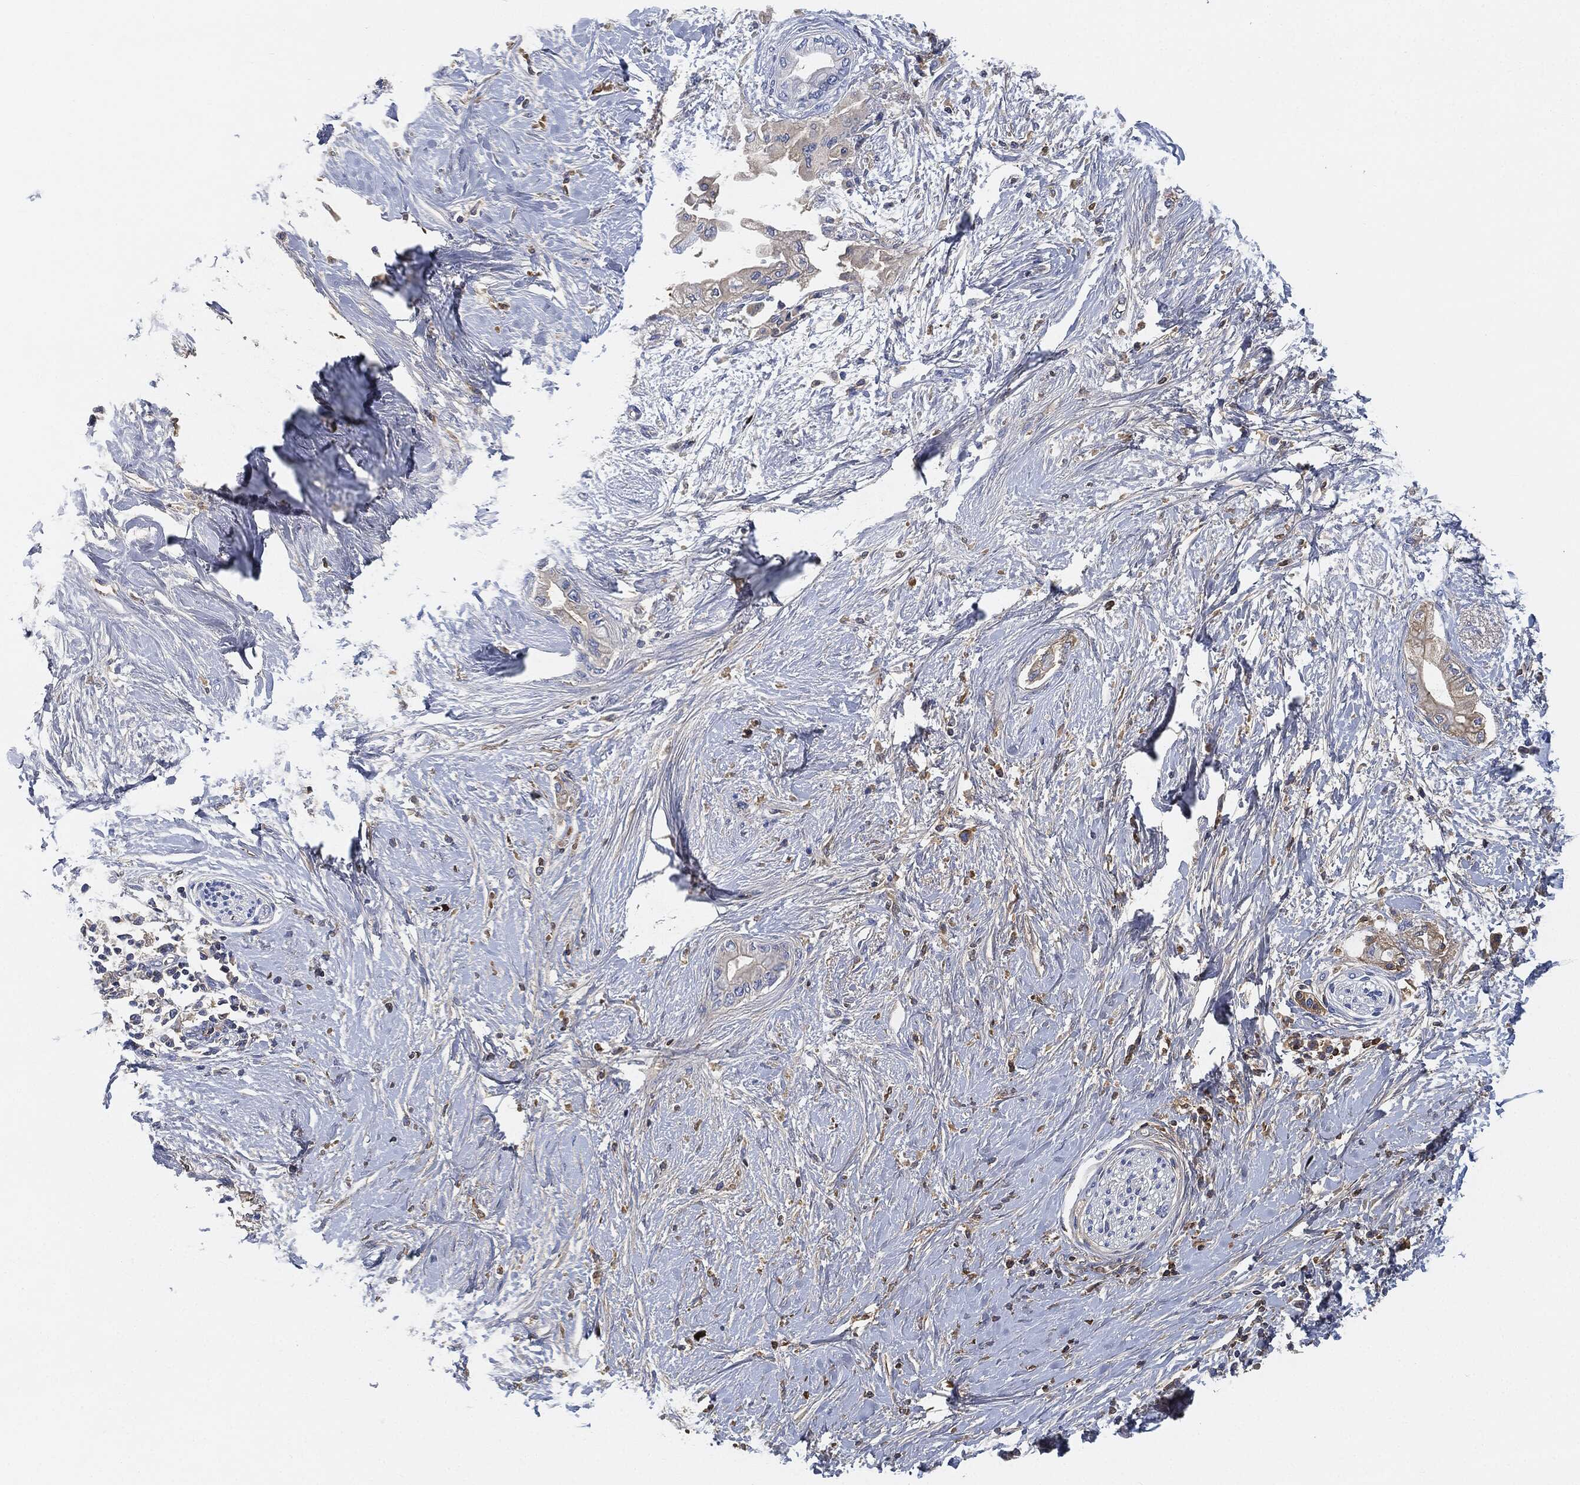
{"staining": {"intensity": "weak", "quantity": "<25%", "location": "cytoplasmic/membranous"}, "tissue": "pancreatic cancer", "cell_type": "Tumor cells", "image_type": "cancer", "snomed": [{"axis": "morphology", "description": "Normal tissue, NOS"}, {"axis": "morphology", "description": "Adenocarcinoma, NOS"}, {"axis": "topography", "description": "Pancreas"}, {"axis": "topography", "description": "Duodenum"}], "caption": "Immunohistochemistry (IHC) micrograph of neoplastic tissue: human pancreatic cancer stained with DAB displays no significant protein expression in tumor cells. Brightfield microscopy of immunohistochemistry (IHC) stained with DAB (brown) and hematoxylin (blue), captured at high magnification.", "gene": "IGLV6-57", "patient": {"sex": "female", "age": 60}}